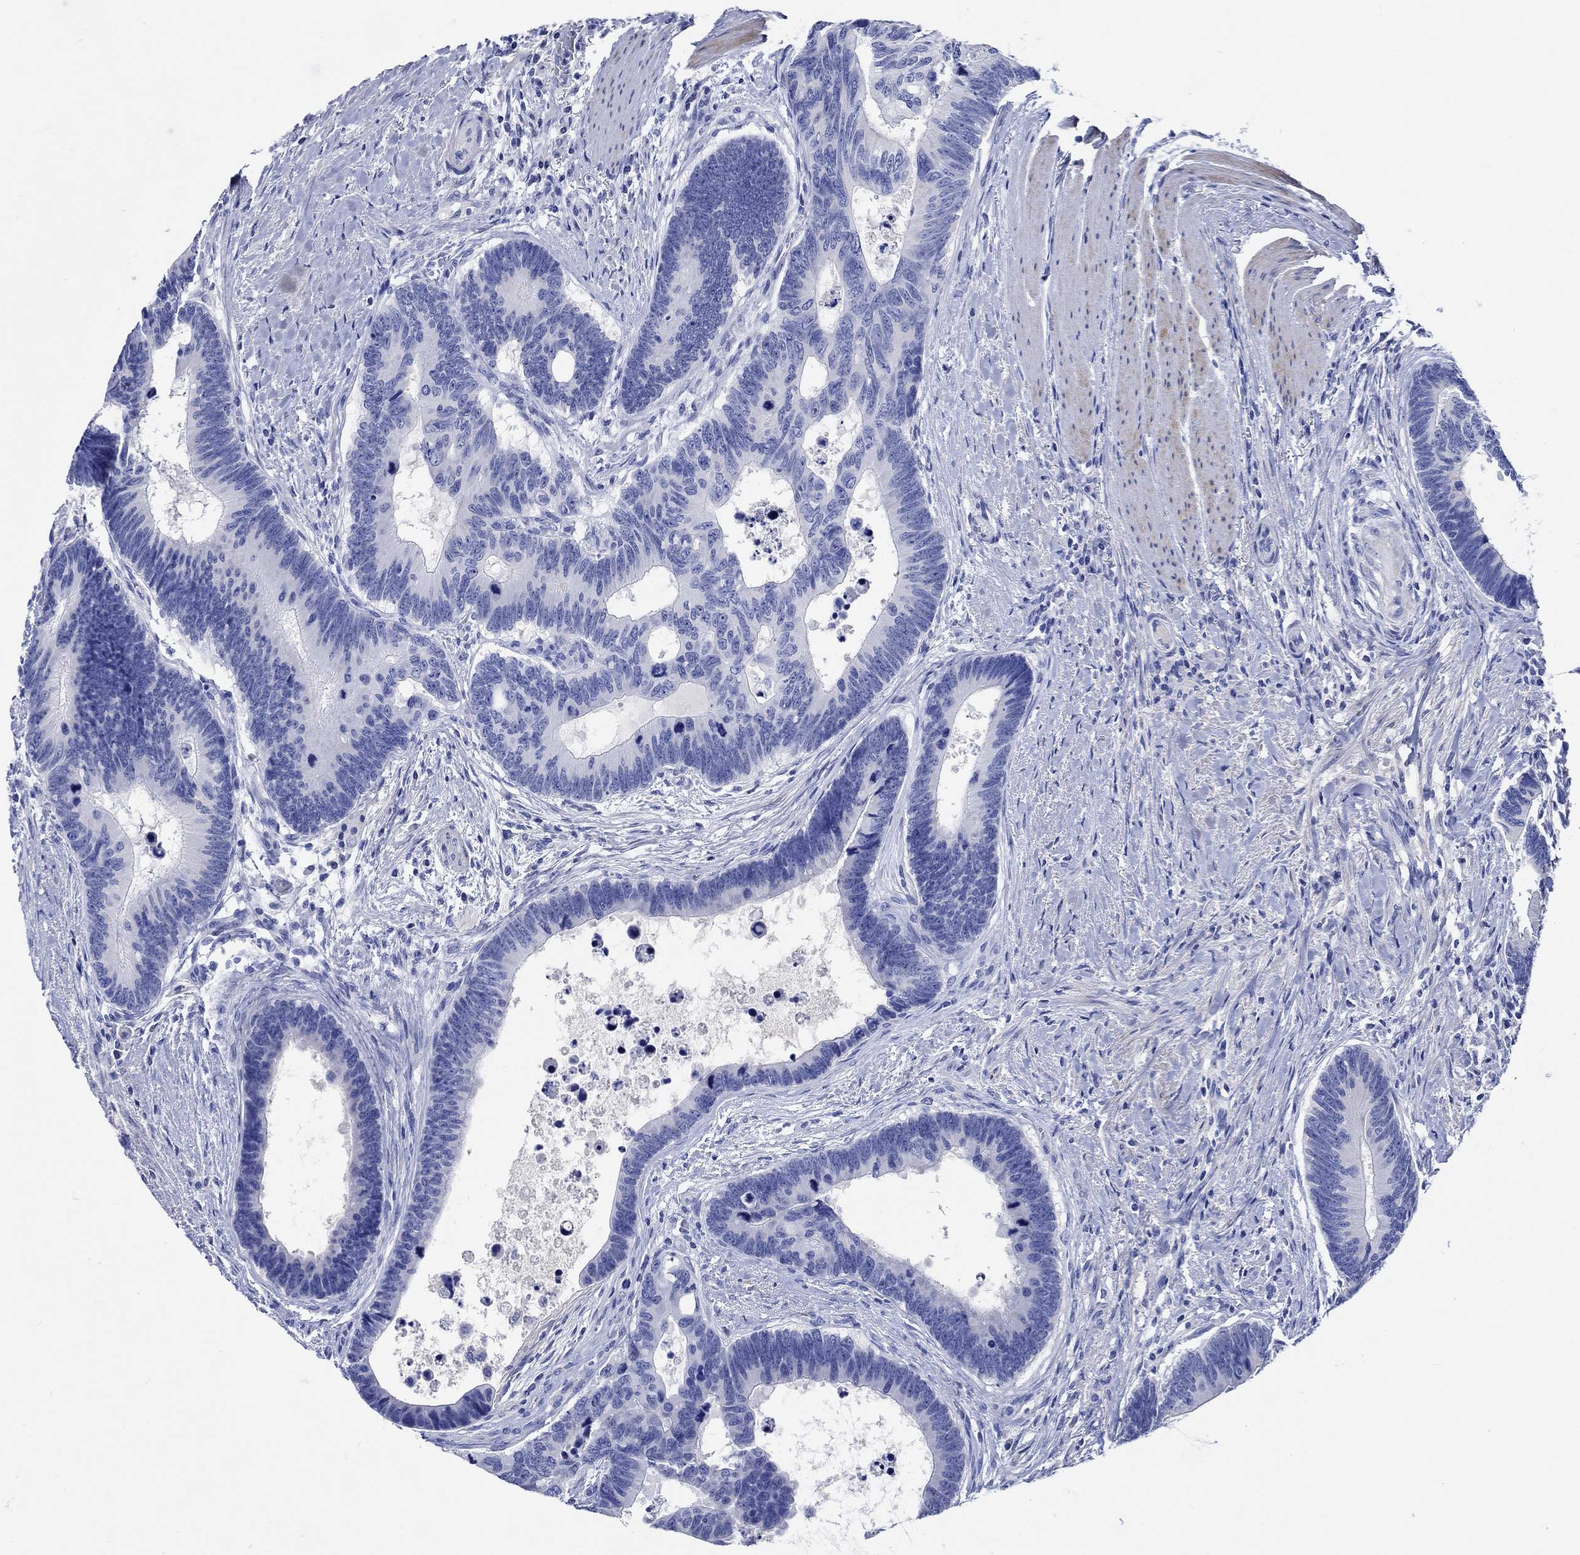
{"staining": {"intensity": "negative", "quantity": "none", "location": "none"}, "tissue": "colorectal cancer", "cell_type": "Tumor cells", "image_type": "cancer", "snomed": [{"axis": "morphology", "description": "Adenocarcinoma, NOS"}, {"axis": "topography", "description": "Colon"}], "caption": "The IHC image has no significant positivity in tumor cells of colorectal adenocarcinoma tissue.", "gene": "SHISA4", "patient": {"sex": "female", "age": 77}}